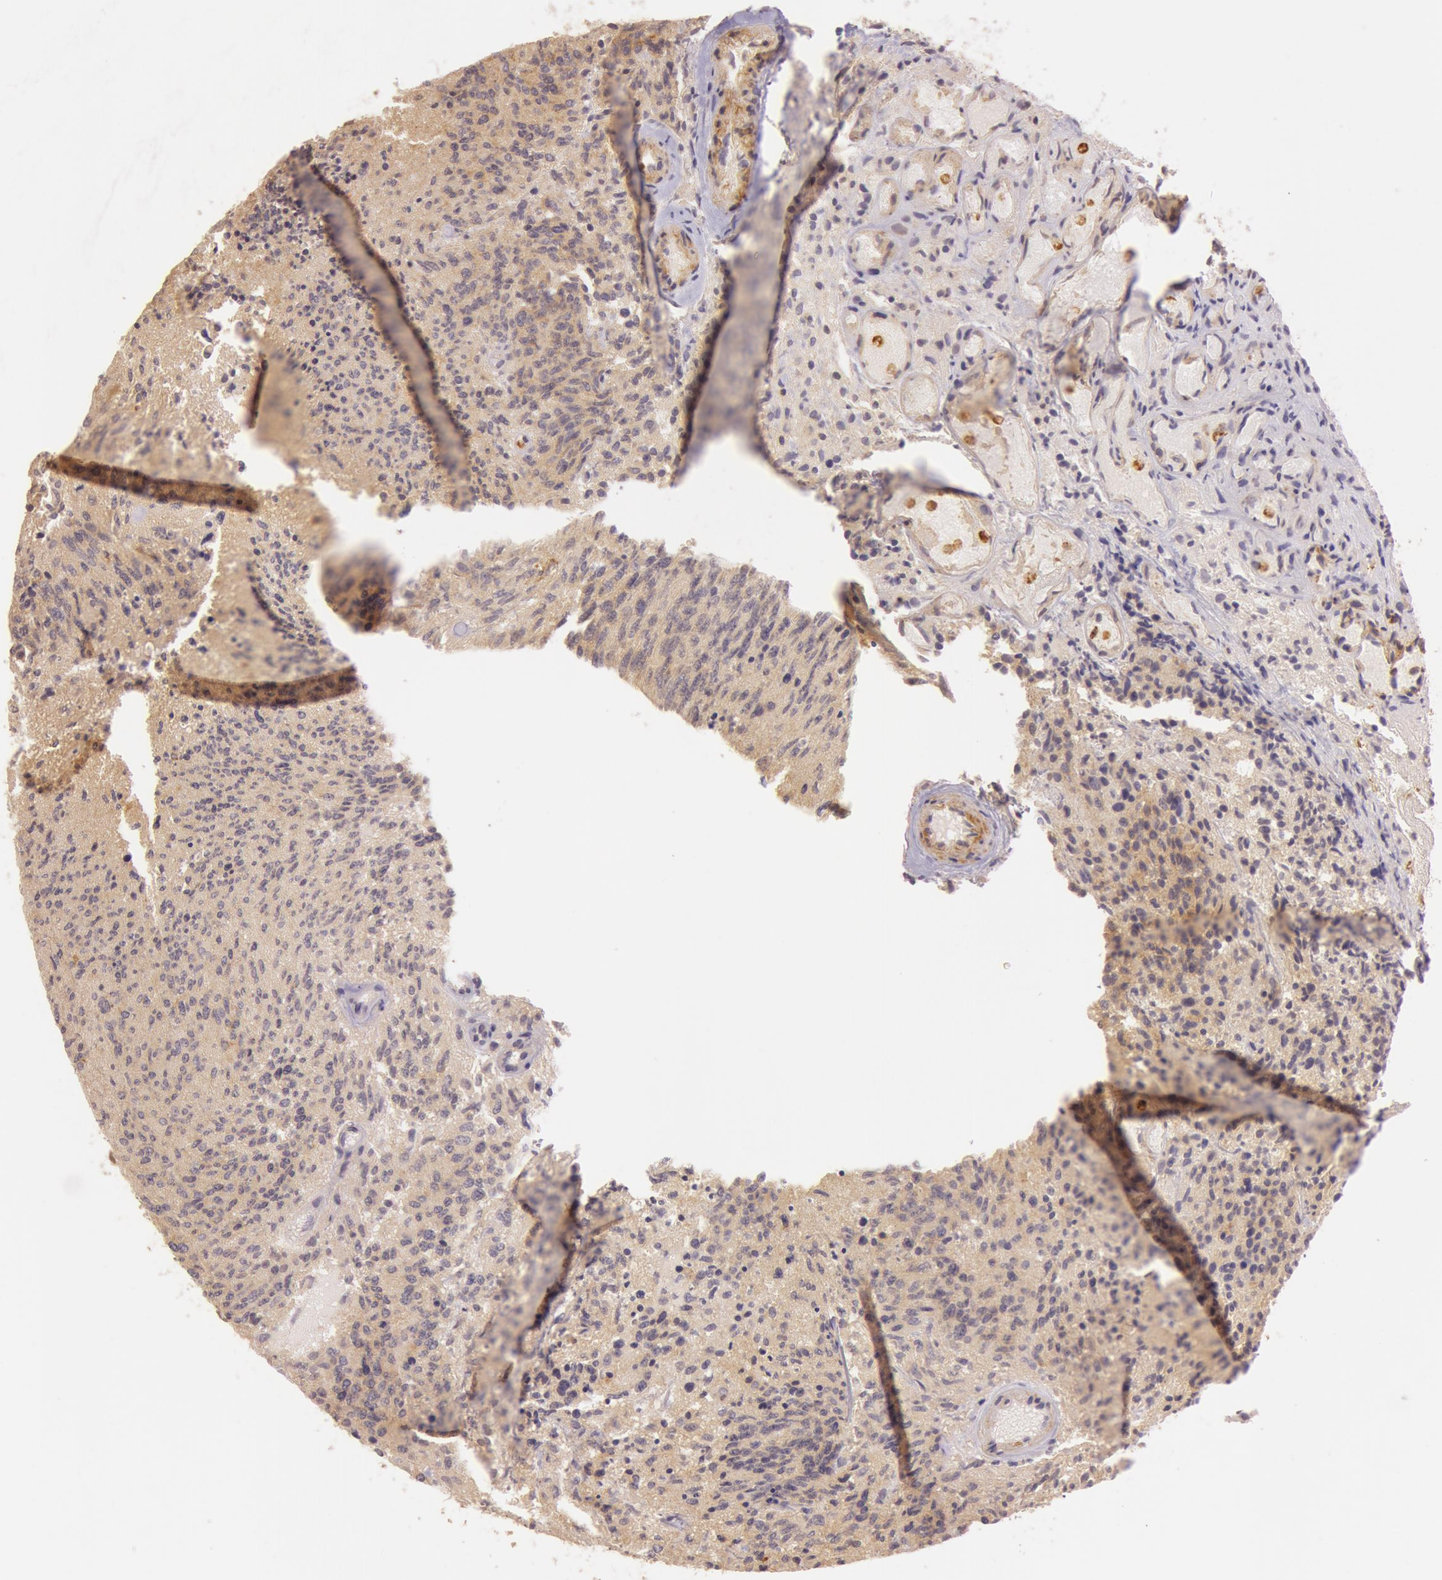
{"staining": {"intensity": "weak", "quantity": ">75%", "location": "cytoplasmic/membranous"}, "tissue": "glioma", "cell_type": "Tumor cells", "image_type": "cancer", "snomed": [{"axis": "morphology", "description": "Glioma, malignant, High grade"}, {"axis": "topography", "description": "Brain"}], "caption": "Weak cytoplasmic/membranous expression for a protein is appreciated in about >75% of tumor cells of glioma using immunohistochemistry.", "gene": "ATG2B", "patient": {"sex": "male", "age": 36}}